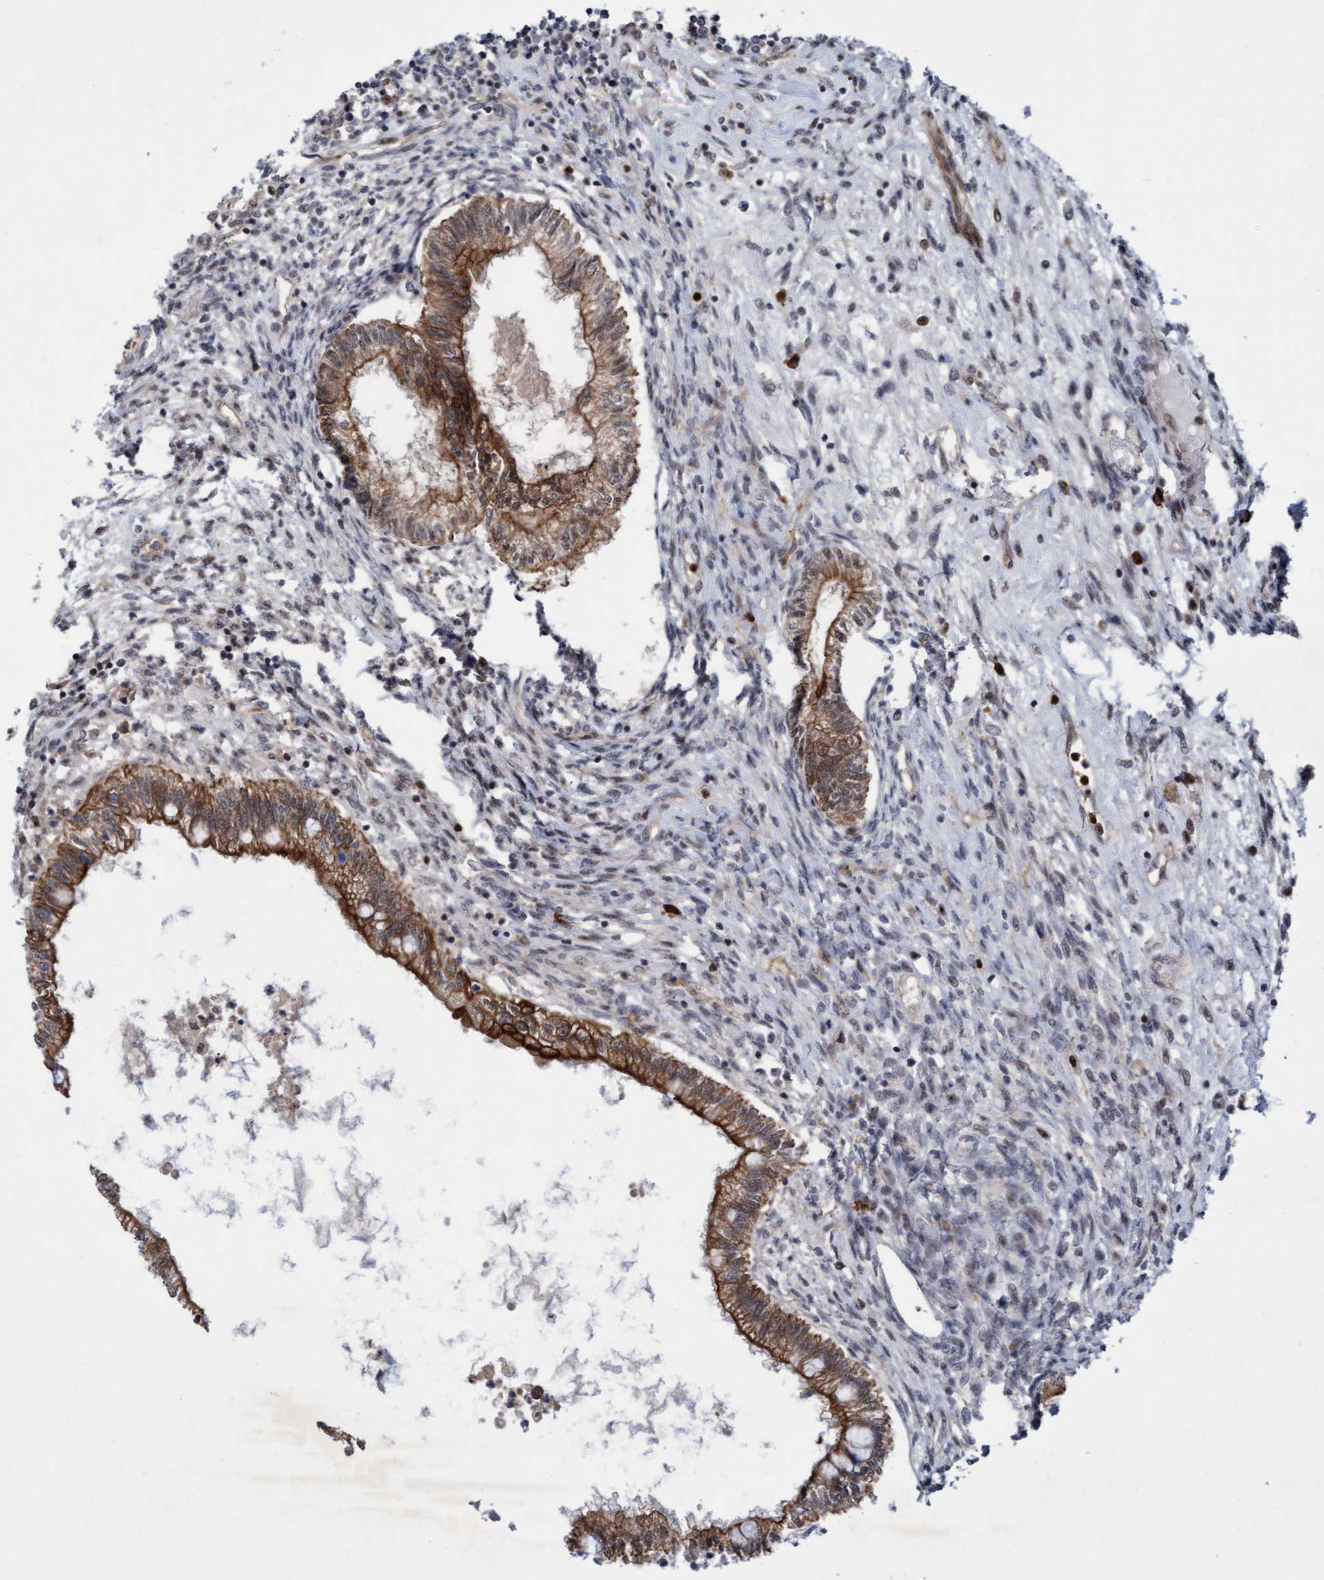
{"staining": {"intensity": "moderate", "quantity": ">75%", "location": "cytoplasmic/membranous"}, "tissue": "testis cancer", "cell_type": "Tumor cells", "image_type": "cancer", "snomed": [{"axis": "morphology", "description": "Seminoma, NOS"}, {"axis": "topography", "description": "Testis"}], "caption": "DAB immunohistochemical staining of human testis cancer (seminoma) demonstrates moderate cytoplasmic/membranous protein staining in about >75% of tumor cells. The protein of interest is stained brown, and the nuclei are stained in blue (DAB IHC with brightfield microscopy, high magnification).", "gene": "RAP1GAP2", "patient": {"sex": "male", "age": 28}}